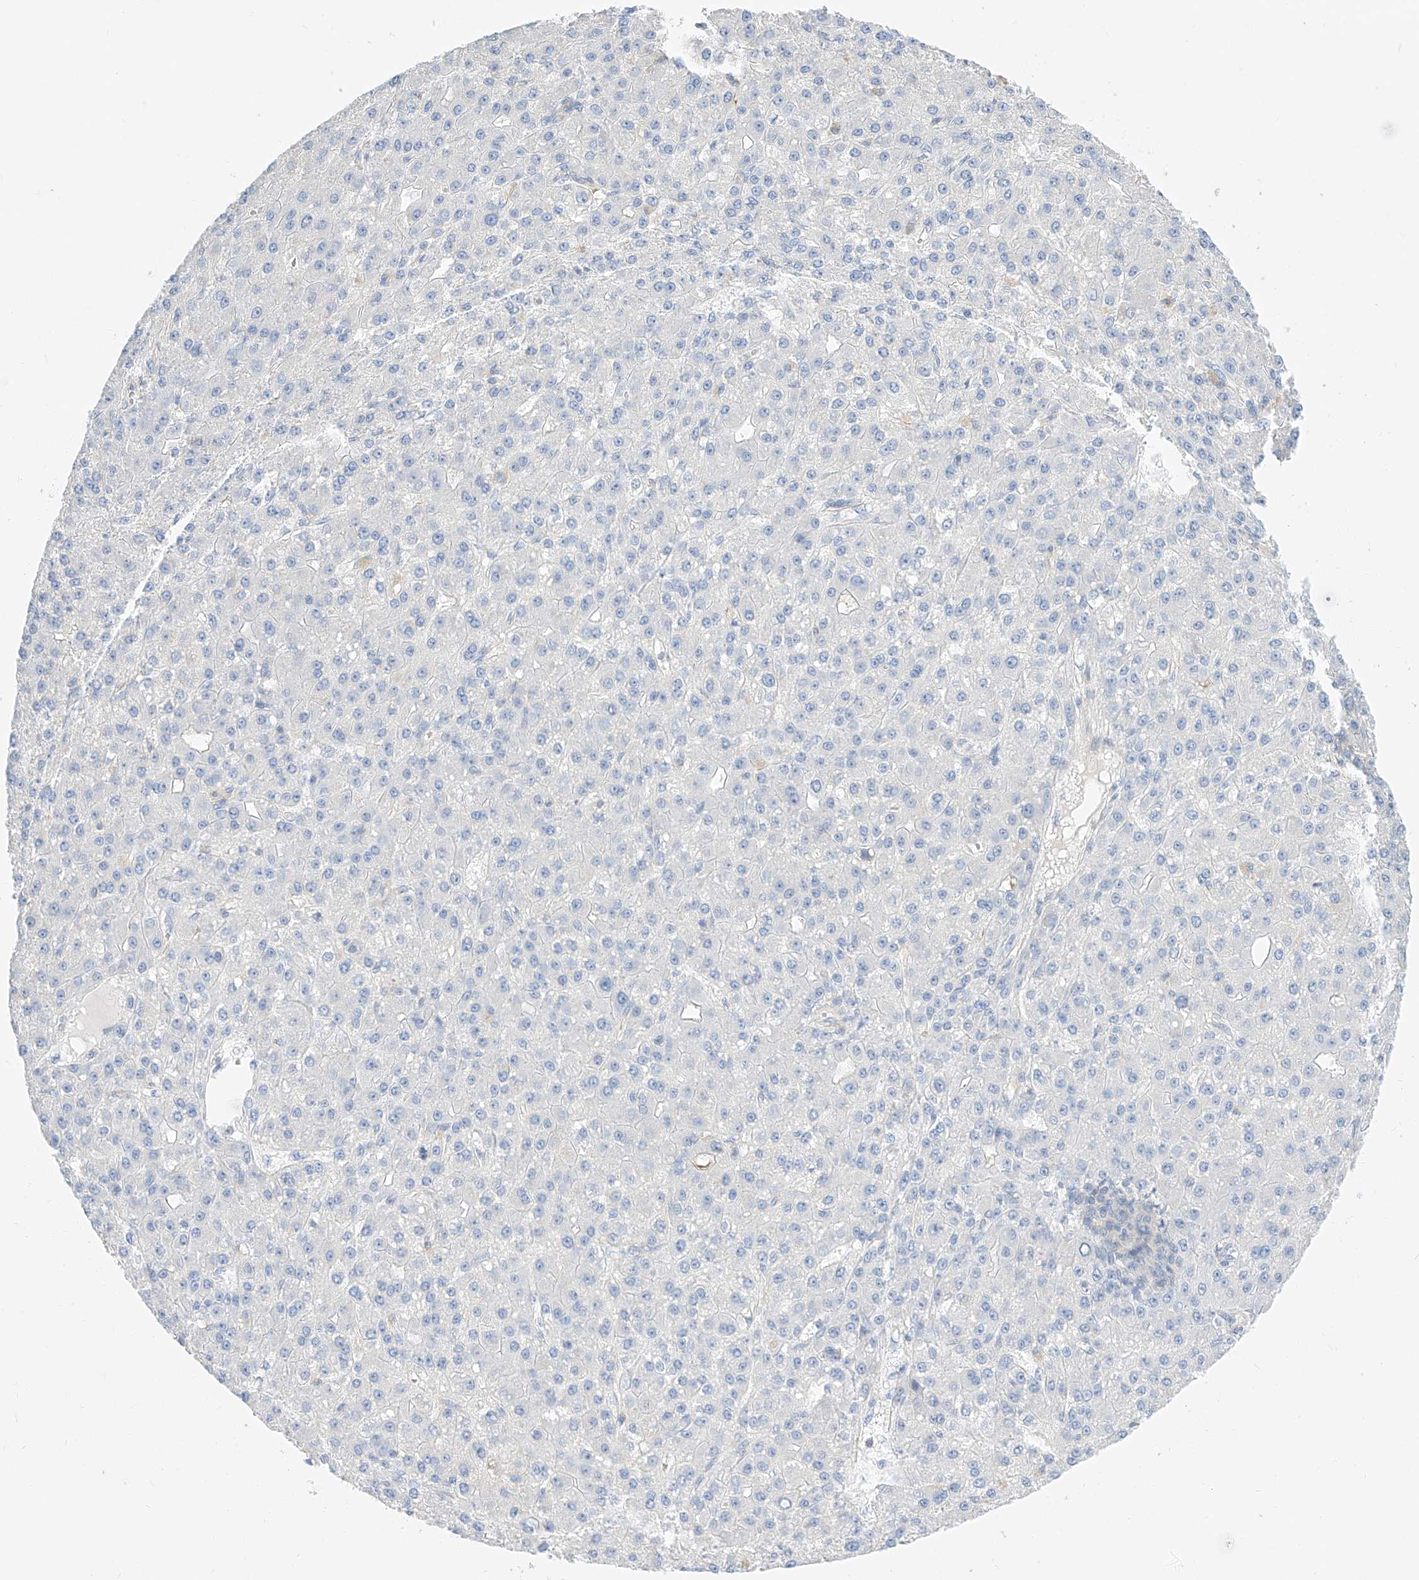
{"staining": {"intensity": "negative", "quantity": "none", "location": "none"}, "tissue": "liver cancer", "cell_type": "Tumor cells", "image_type": "cancer", "snomed": [{"axis": "morphology", "description": "Carcinoma, Hepatocellular, NOS"}, {"axis": "topography", "description": "Liver"}], "caption": "Hepatocellular carcinoma (liver) was stained to show a protein in brown. There is no significant positivity in tumor cells.", "gene": "CDCP2", "patient": {"sex": "male", "age": 67}}